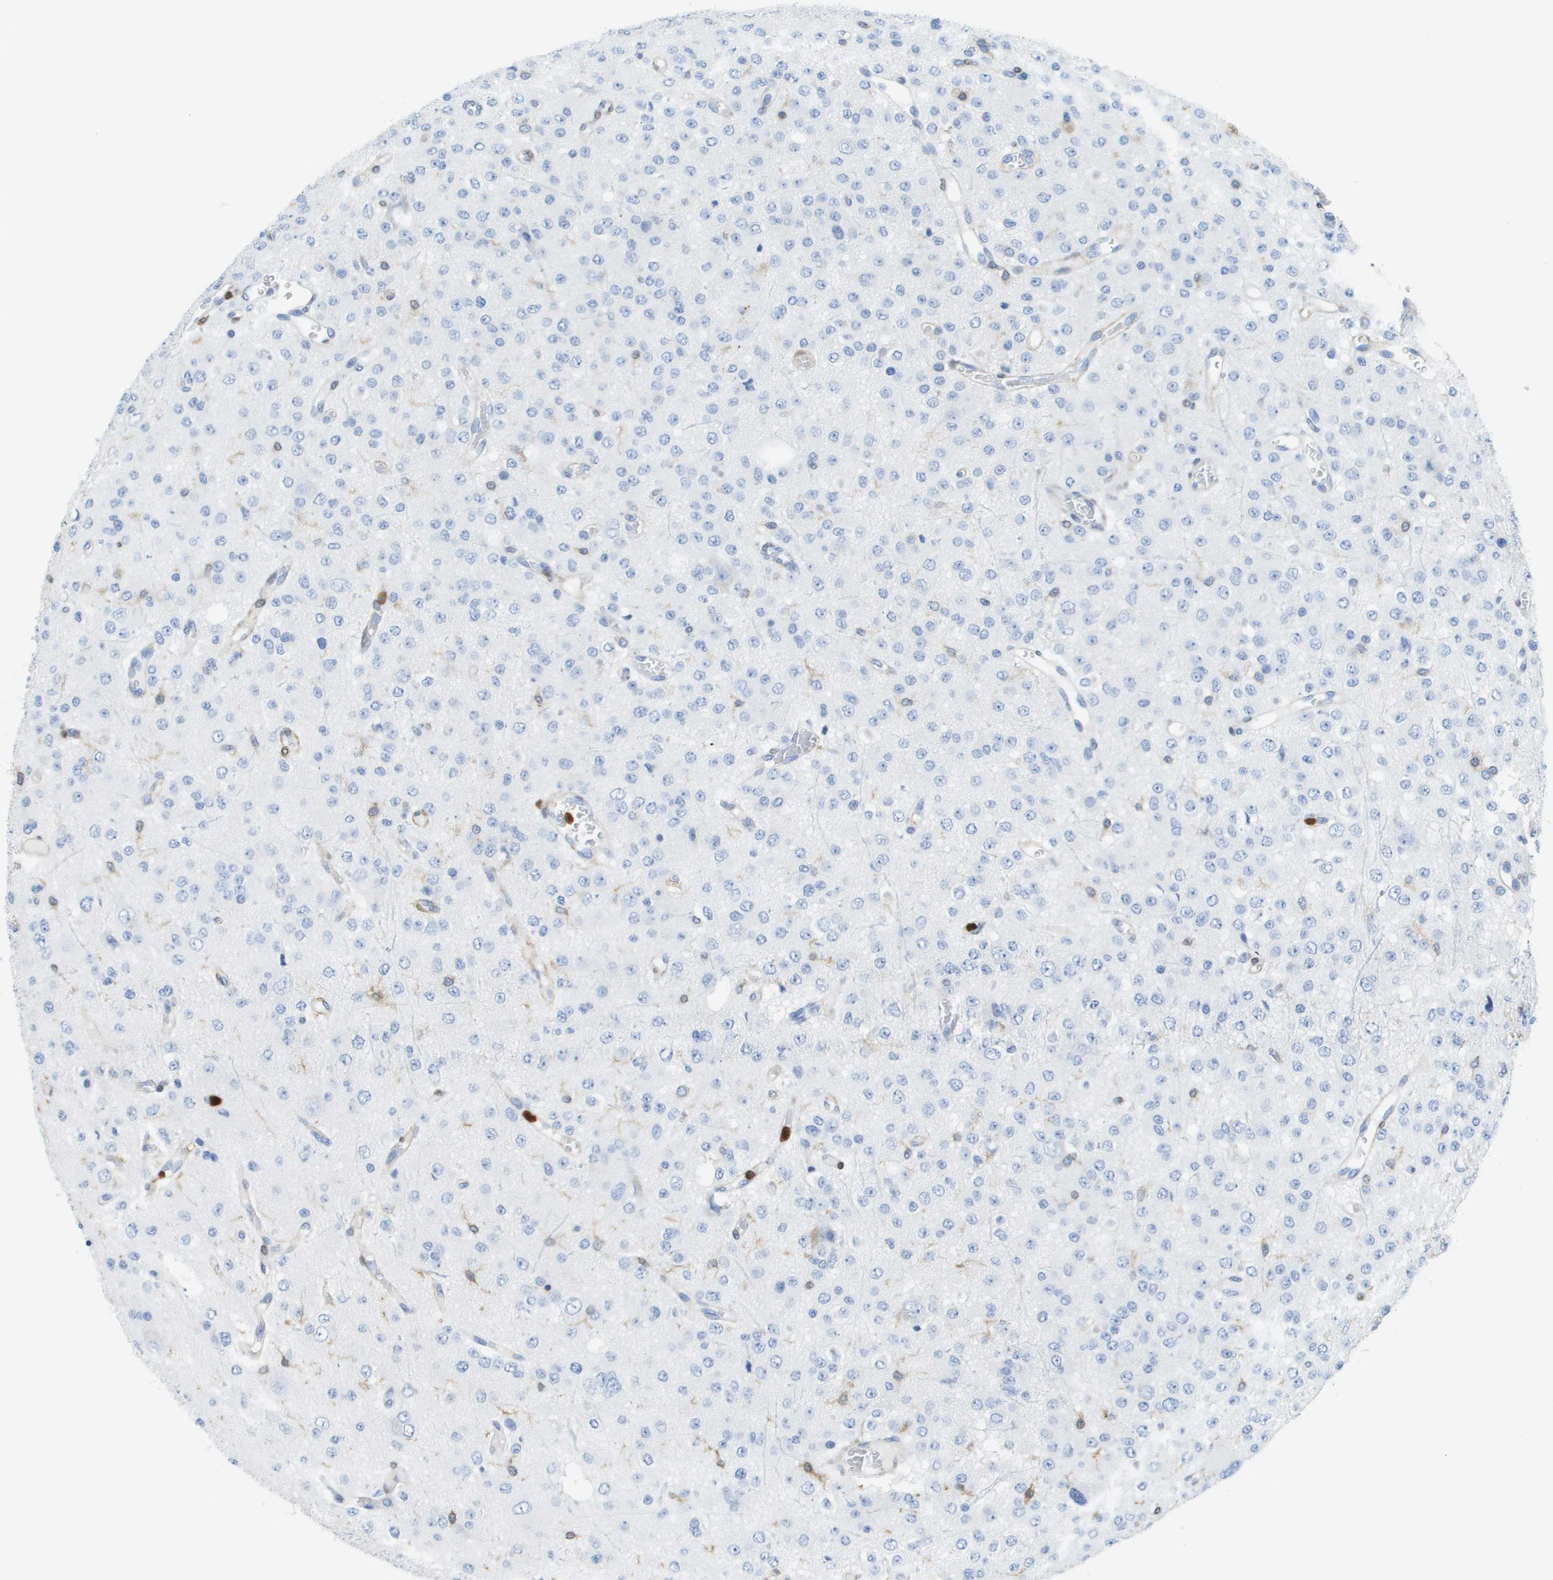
{"staining": {"intensity": "negative", "quantity": "none", "location": "none"}, "tissue": "glioma", "cell_type": "Tumor cells", "image_type": "cancer", "snomed": [{"axis": "morphology", "description": "Glioma, malignant, Low grade"}, {"axis": "topography", "description": "Brain"}], "caption": "DAB (3,3'-diaminobenzidine) immunohistochemical staining of human malignant low-grade glioma displays no significant expression in tumor cells.", "gene": "DOCK5", "patient": {"sex": "male", "age": 38}}